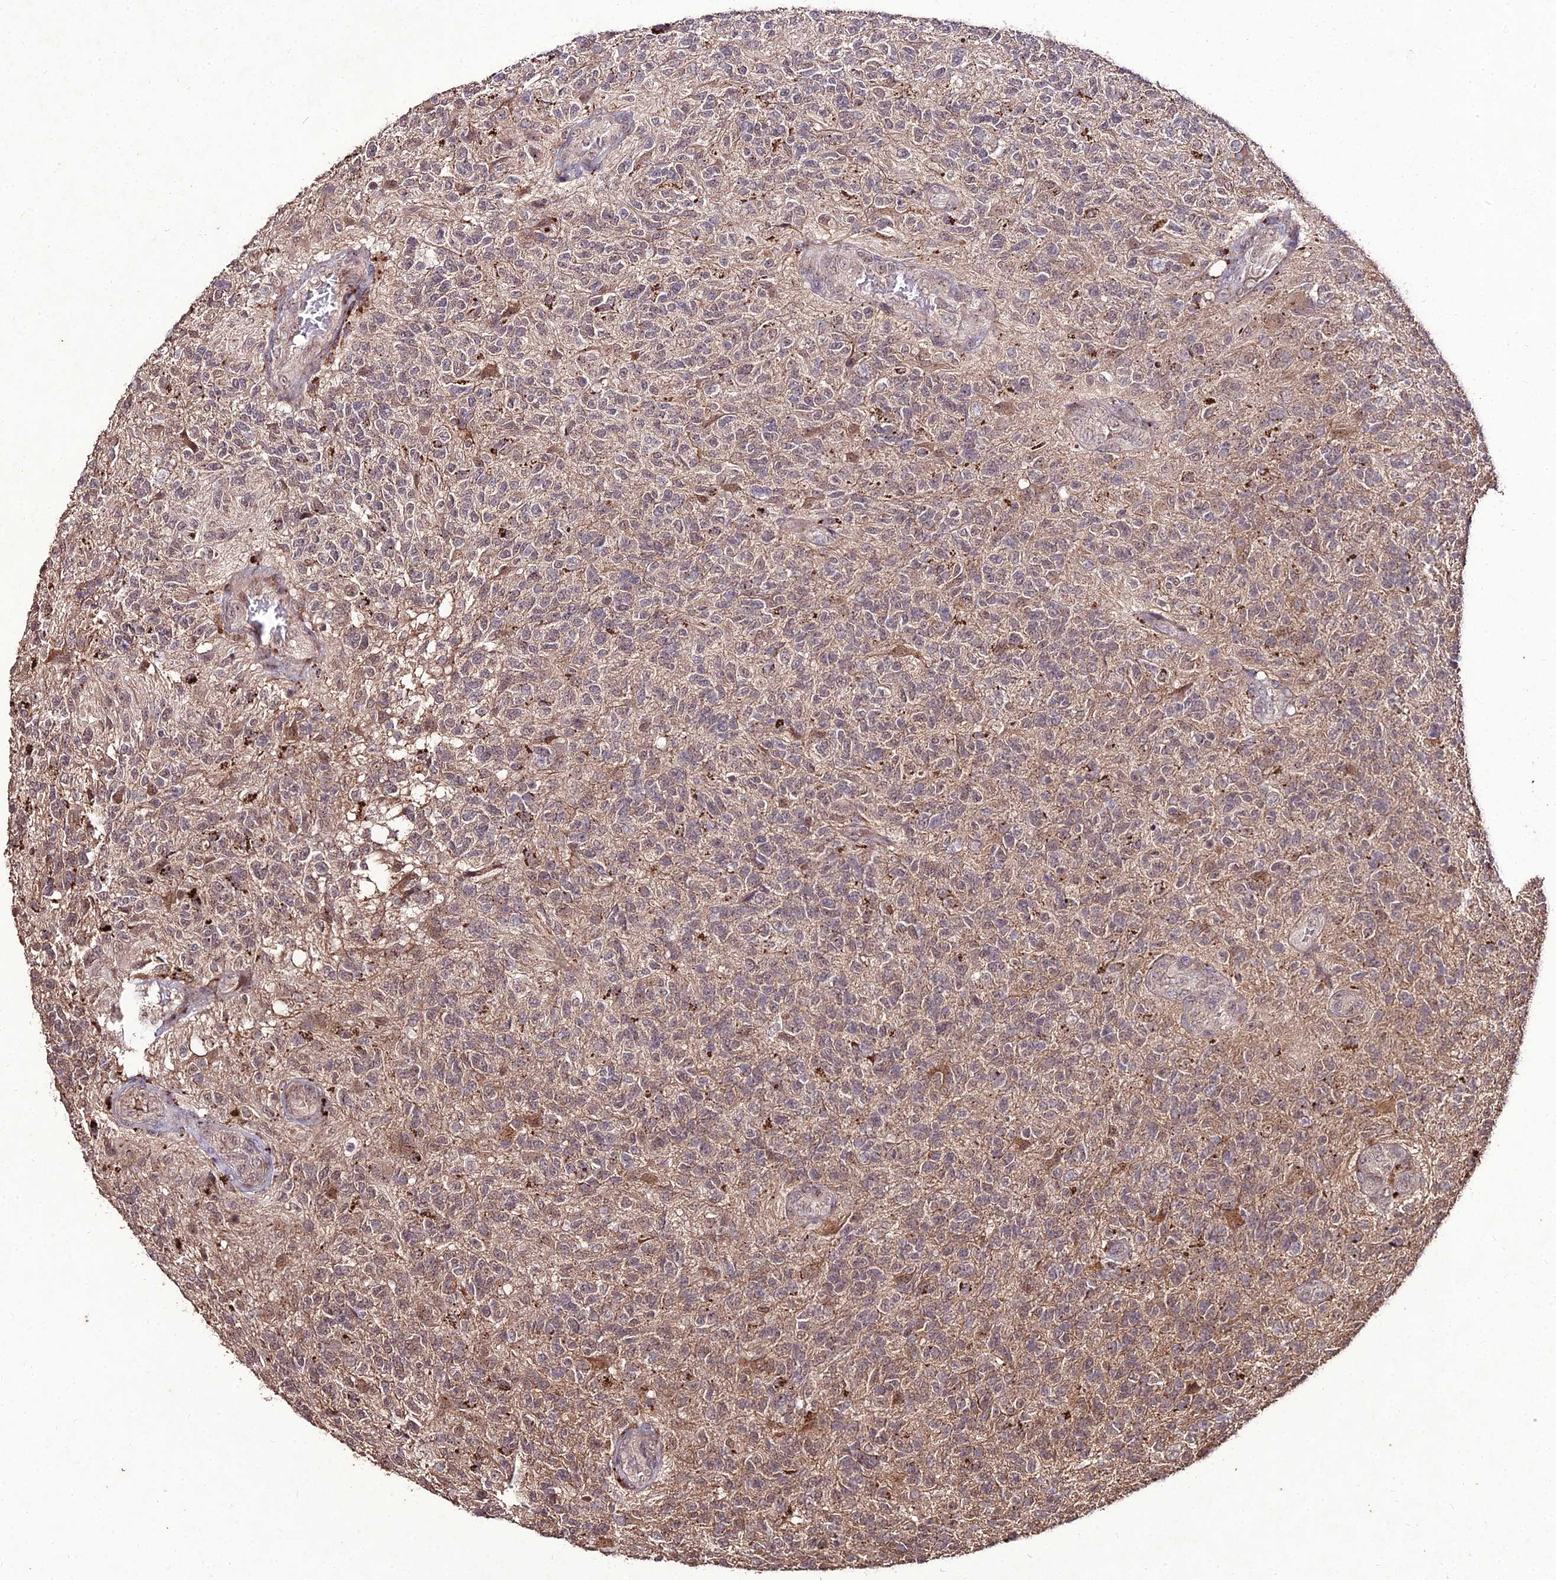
{"staining": {"intensity": "weak", "quantity": "25%-75%", "location": "cytoplasmic/membranous"}, "tissue": "glioma", "cell_type": "Tumor cells", "image_type": "cancer", "snomed": [{"axis": "morphology", "description": "Glioma, malignant, High grade"}, {"axis": "topography", "description": "Brain"}], "caption": "Approximately 25%-75% of tumor cells in glioma display weak cytoplasmic/membranous protein expression as visualized by brown immunohistochemical staining.", "gene": "ZNF766", "patient": {"sex": "male", "age": 56}}